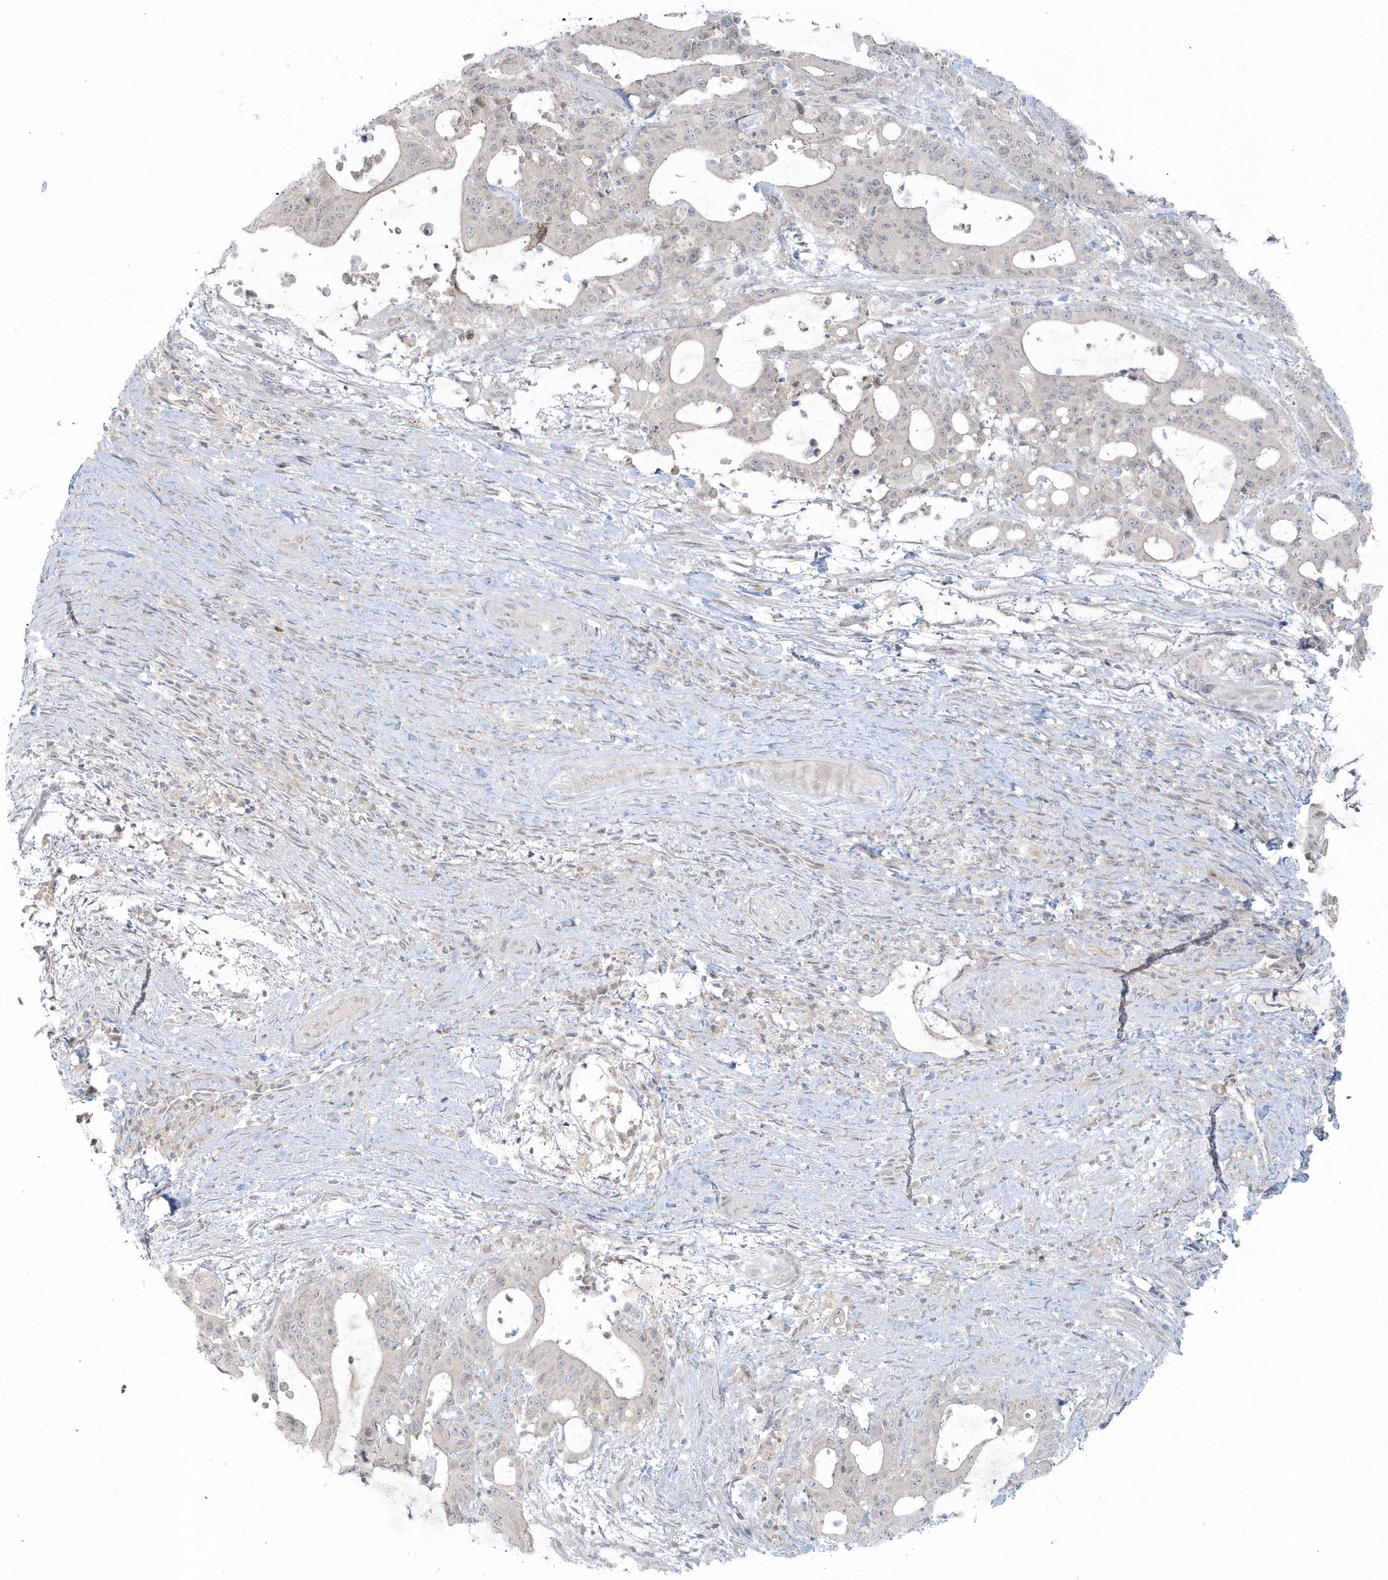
{"staining": {"intensity": "negative", "quantity": "none", "location": "none"}, "tissue": "liver cancer", "cell_type": "Tumor cells", "image_type": "cancer", "snomed": [{"axis": "morphology", "description": "Normal tissue, NOS"}, {"axis": "morphology", "description": "Cholangiocarcinoma"}, {"axis": "topography", "description": "Liver"}, {"axis": "topography", "description": "Peripheral nerve tissue"}], "caption": "IHC micrograph of neoplastic tissue: human liver cancer (cholangiocarcinoma) stained with DAB (3,3'-diaminobenzidine) shows no significant protein staining in tumor cells.", "gene": "BLTP3A", "patient": {"sex": "female", "age": 73}}